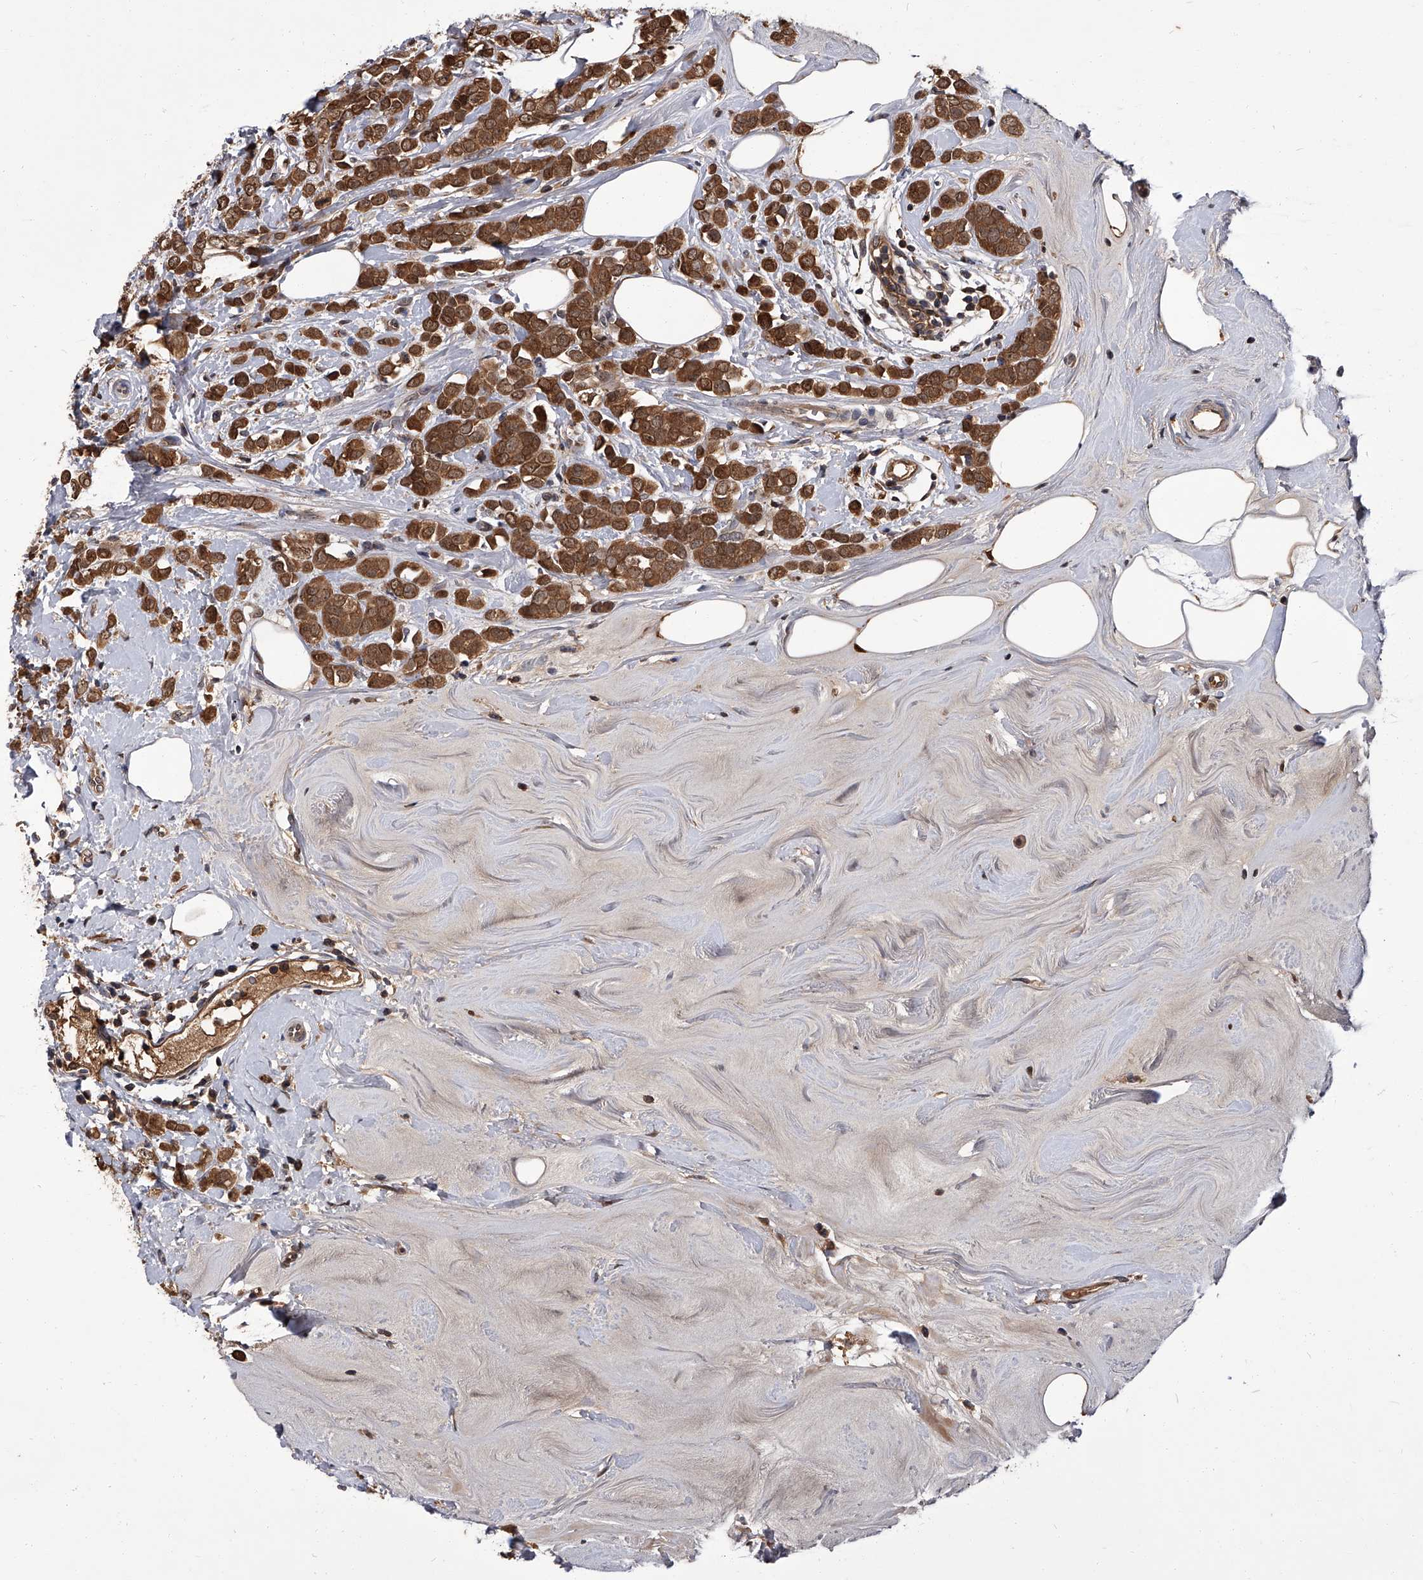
{"staining": {"intensity": "moderate", "quantity": ">75%", "location": "cytoplasmic/membranous,nuclear"}, "tissue": "breast cancer", "cell_type": "Tumor cells", "image_type": "cancer", "snomed": [{"axis": "morphology", "description": "Lobular carcinoma"}, {"axis": "topography", "description": "Breast"}], "caption": "Human breast cancer (lobular carcinoma) stained with a brown dye demonstrates moderate cytoplasmic/membranous and nuclear positive positivity in approximately >75% of tumor cells.", "gene": "SLC18B1", "patient": {"sex": "female", "age": 47}}